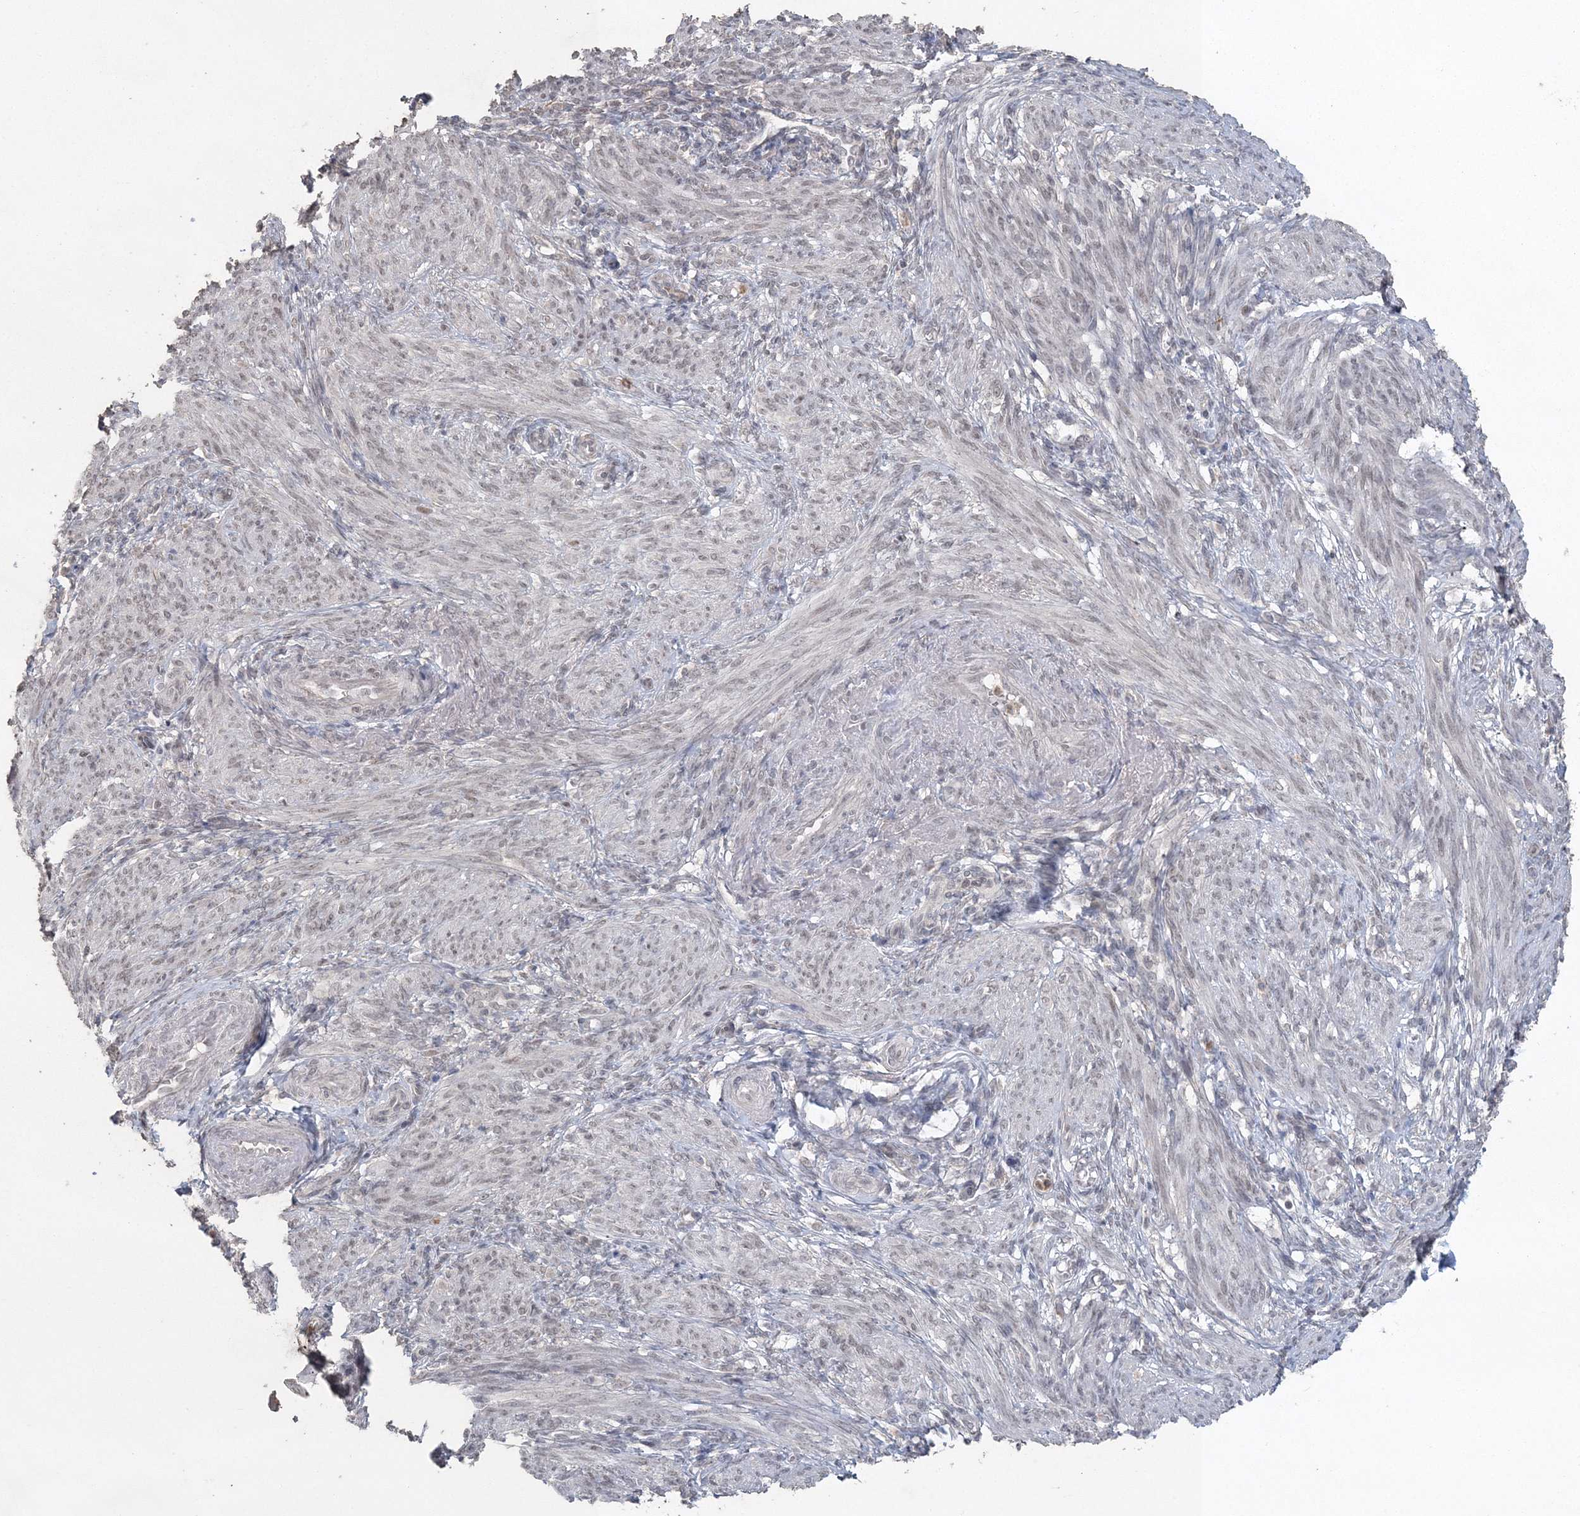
{"staining": {"intensity": "negative", "quantity": "none", "location": "none"}, "tissue": "smooth muscle", "cell_type": "Smooth muscle cells", "image_type": "normal", "snomed": [{"axis": "morphology", "description": "Normal tissue, NOS"}, {"axis": "topography", "description": "Smooth muscle"}], "caption": "Immunohistochemical staining of benign smooth muscle reveals no significant staining in smooth muscle cells.", "gene": "UIMC1", "patient": {"sex": "female", "age": 39}}